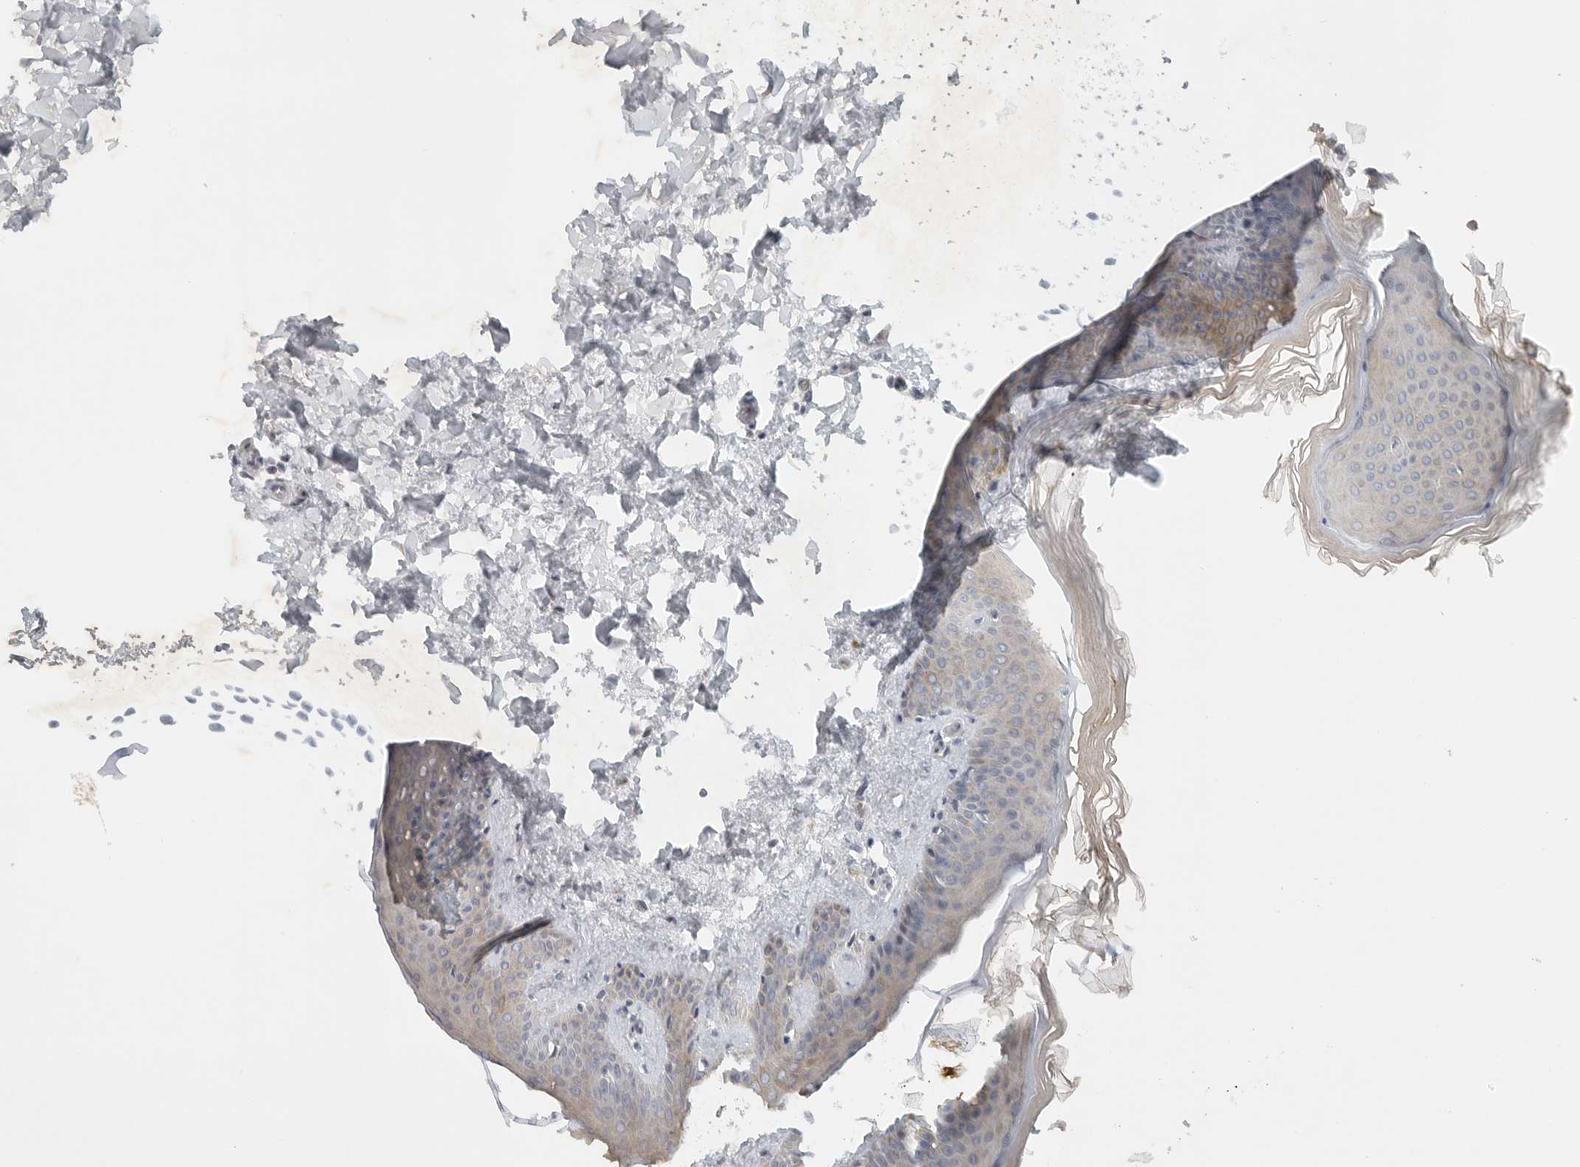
{"staining": {"intensity": "negative", "quantity": "none", "location": "none"}, "tissue": "skin", "cell_type": "Fibroblasts", "image_type": "normal", "snomed": [{"axis": "morphology", "description": "Normal tissue, NOS"}, {"axis": "topography", "description": "Skin"}], "caption": "IHC photomicrograph of unremarkable skin stained for a protein (brown), which shows no positivity in fibroblasts.", "gene": "TNR", "patient": {"sex": "female", "age": 27}}